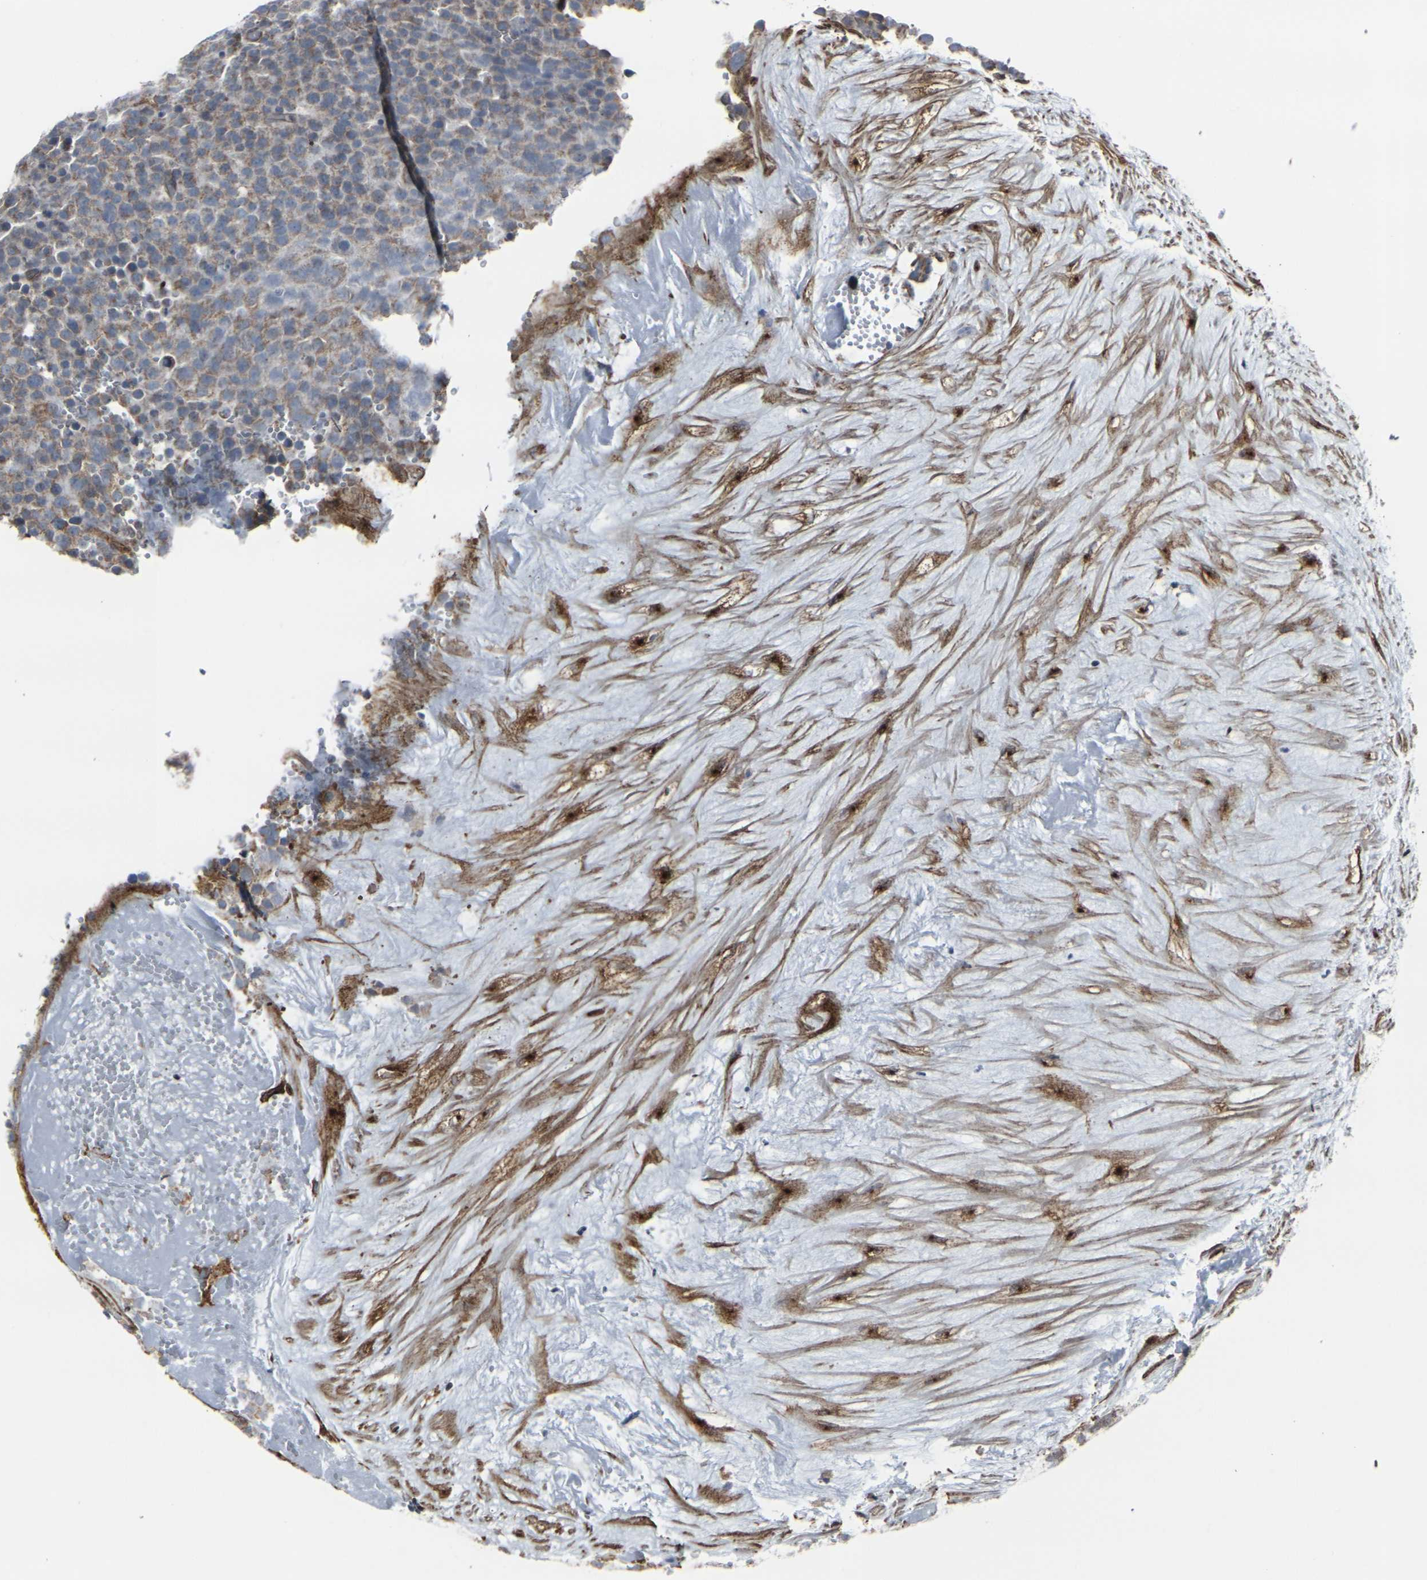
{"staining": {"intensity": "weak", "quantity": "<25%", "location": "cytoplasmic/membranous"}, "tissue": "testis cancer", "cell_type": "Tumor cells", "image_type": "cancer", "snomed": [{"axis": "morphology", "description": "Seminoma, NOS"}, {"axis": "topography", "description": "Testis"}], "caption": "Immunohistochemistry micrograph of neoplastic tissue: human testis seminoma stained with DAB (3,3'-diaminobenzidine) displays no significant protein positivity in tumor cells.", "gene": "MYOF", "patient": {"sex": "male", "age": 71}}